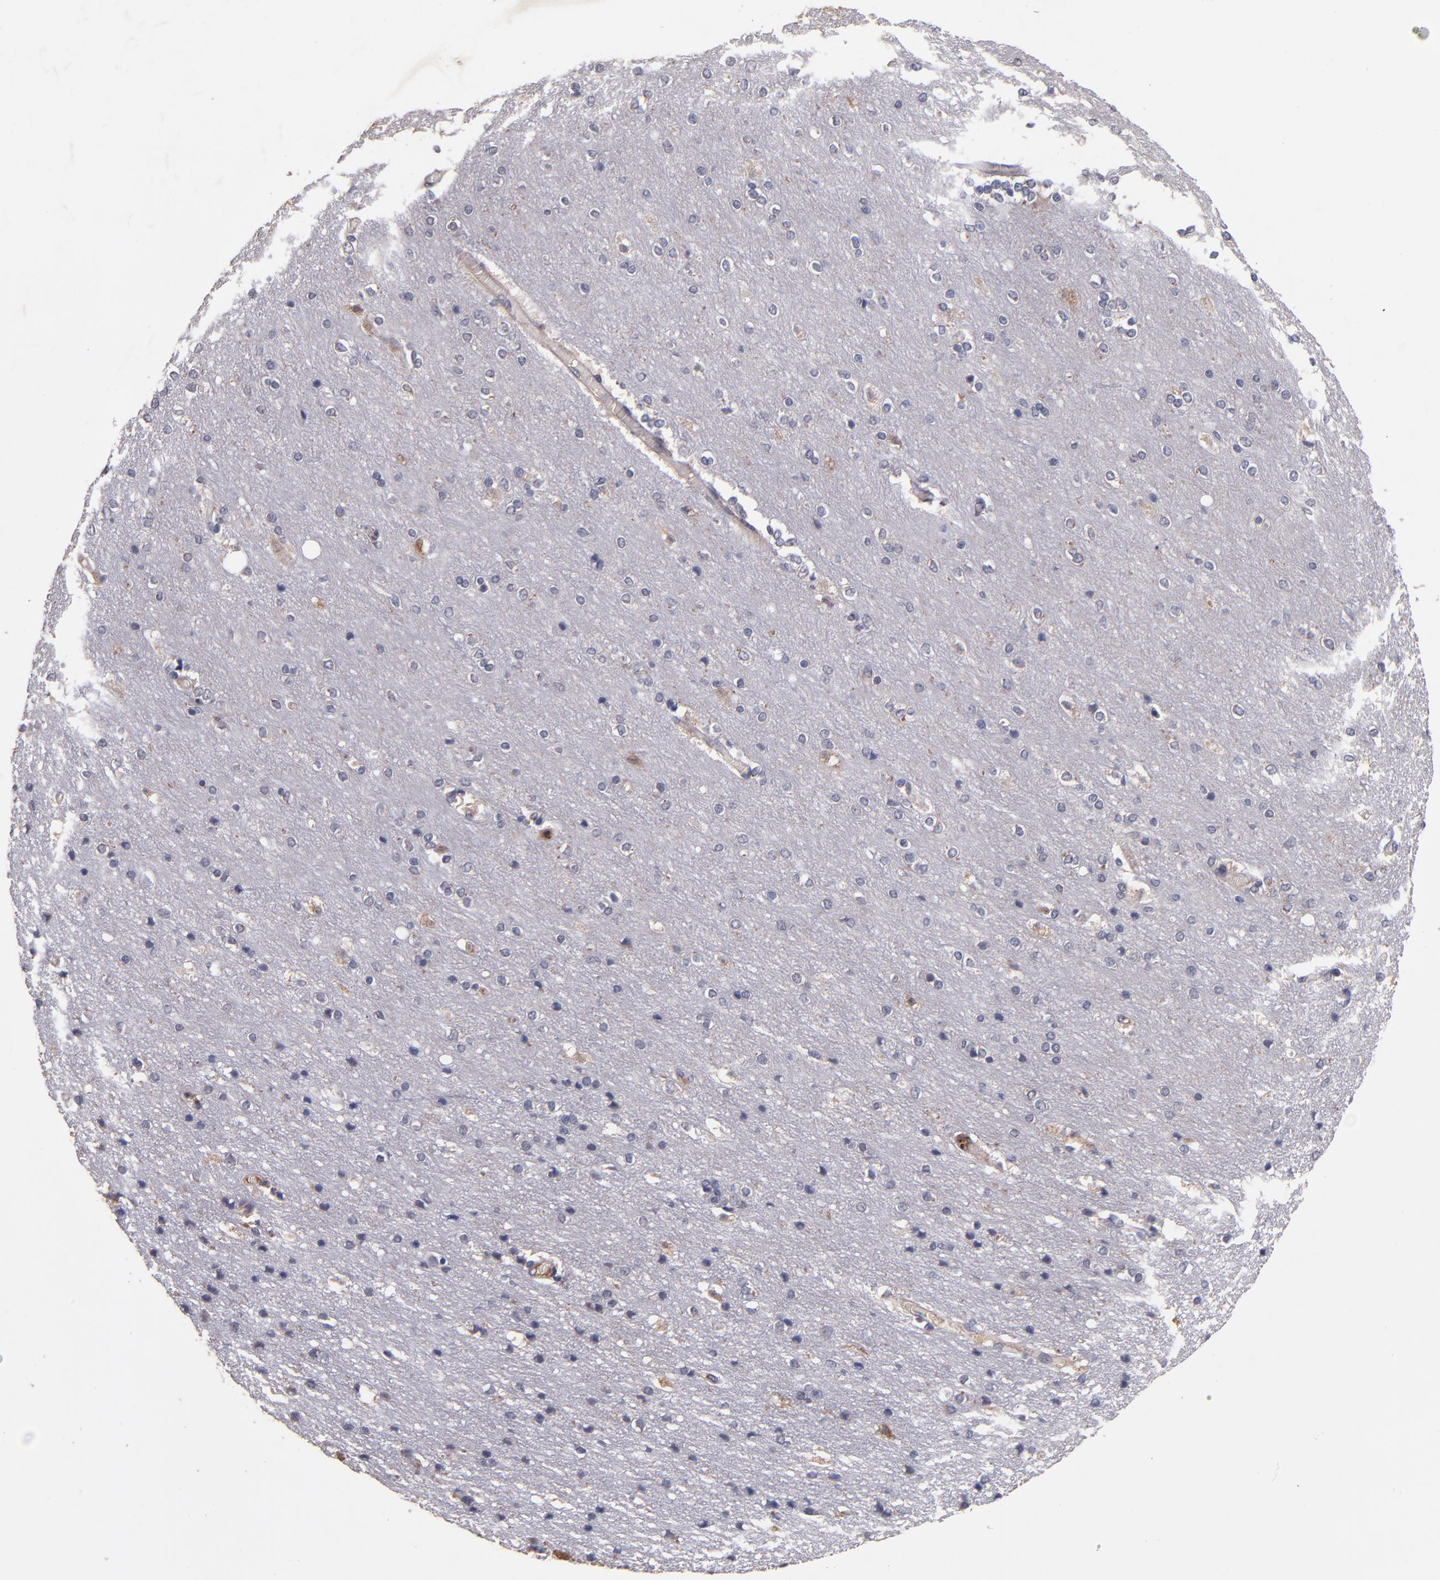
{"staining": {"intensity": "negative", "quantity": "none", "location": "none"}, "tissue": "cerebral cortex", "cell_type": "Endothelial cells", "image_type": "normal", "snomed": [{"axis": "morphology", "description": "Normal tissue, NOS"}, {"axis": "topography", "description": "Cerebral cortex"}], "caption": "Immunohistochemical staining of normal cerebral cortex demonstrates no significant staining in endothelial cells. (Brightfield microscopy of DAB IHC at high magnification).", "gene": "TTLL12", "patient": {"sex": "female", "age": 54}}